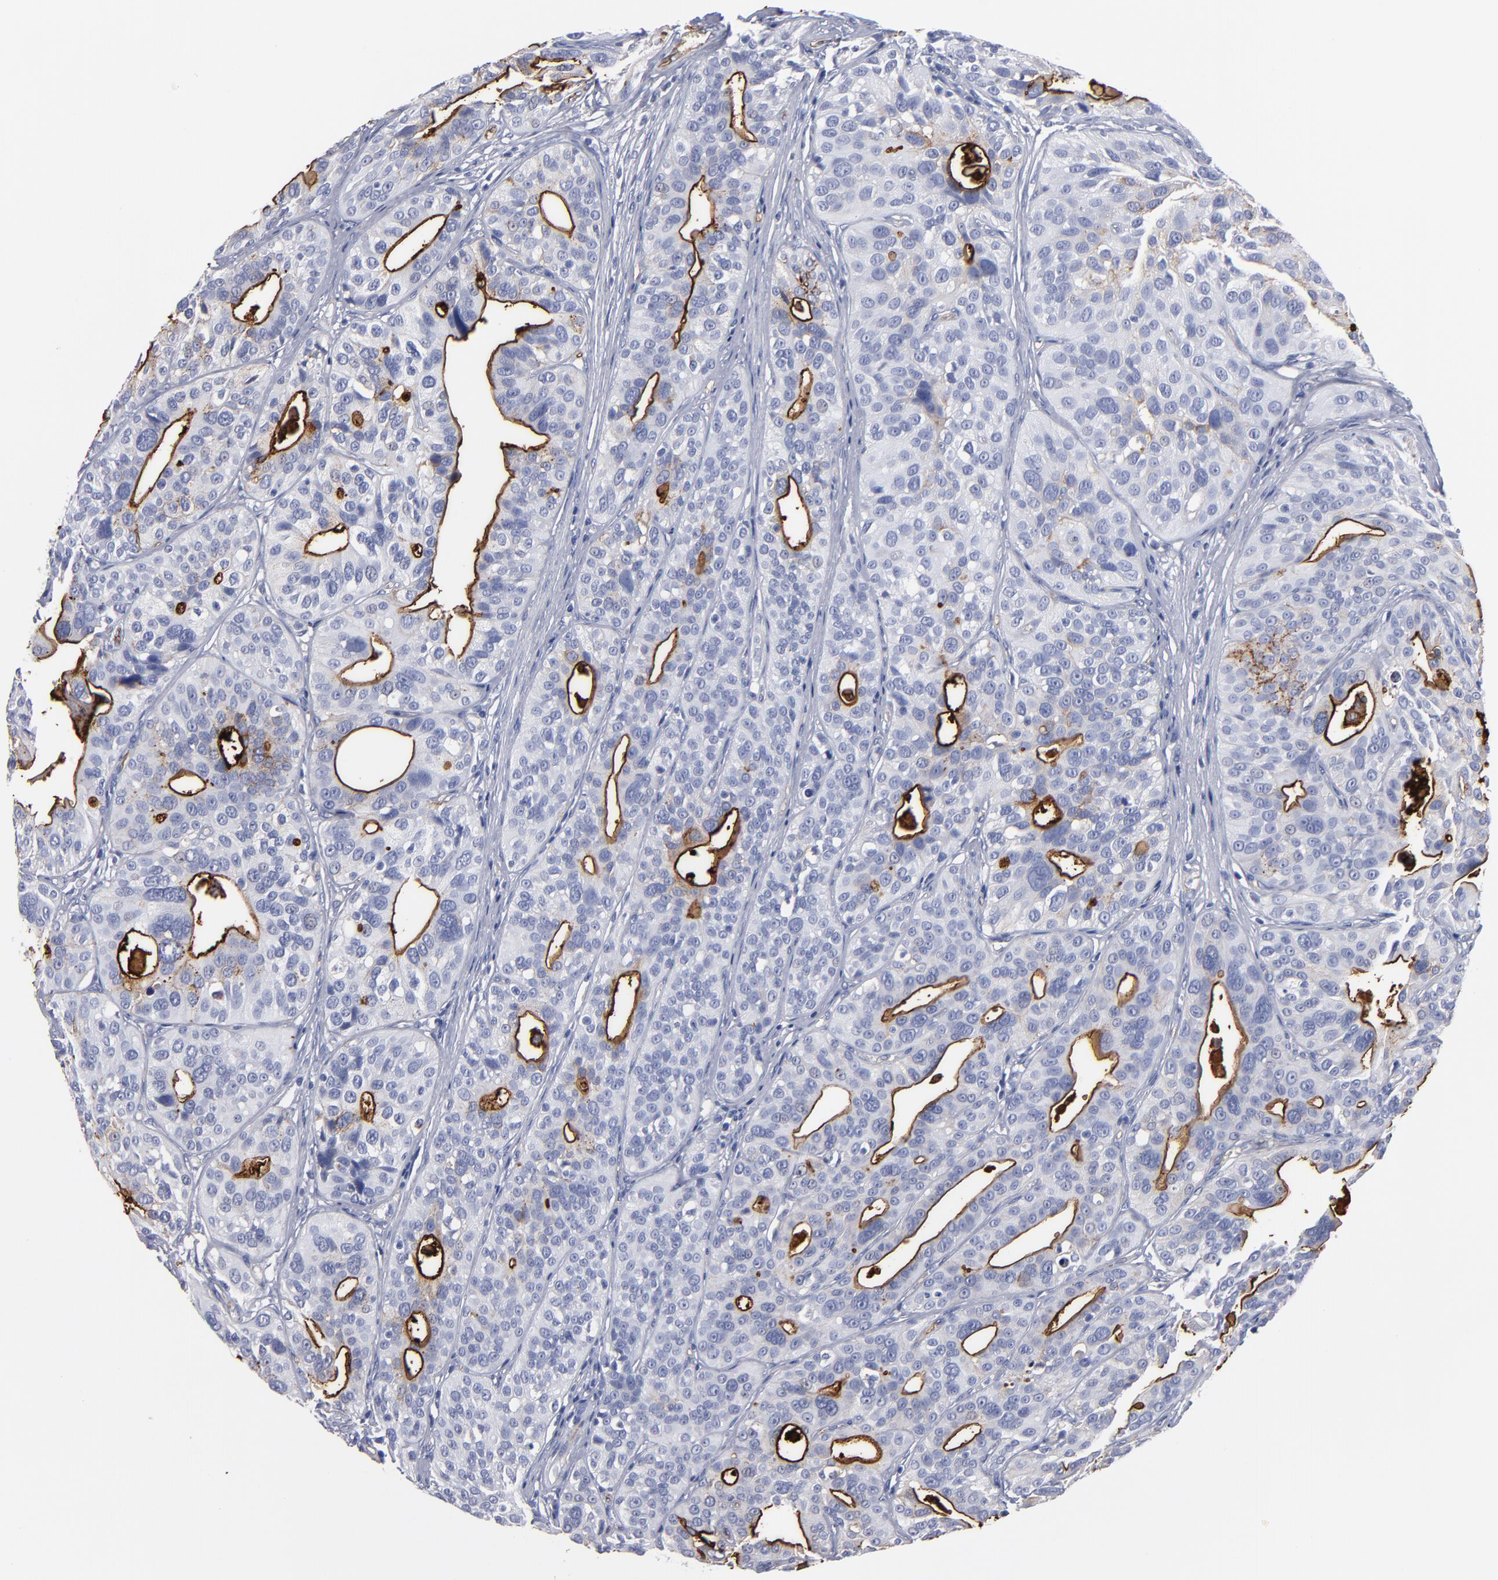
{"staining": {"intensity": "weak", "quantity": "<25%", "location": "cytoplasmic/membranous"}, "tissue": "urothelial cancer", "cell_type": "Tumor cells", "image_type": "cancer", "snomed": [{"axis": "morphology", "description": "Urothelial carcinoma, High grade"}, {"axis": "topography", "description": "Urinary bladder"}], "caption": "Photomicrograph shows no significant protein staining in tumor cells of high-grade urothelial carcinoma.", "gene": "TM4SF1", "patient": {"sex": "male", "age": 56}}